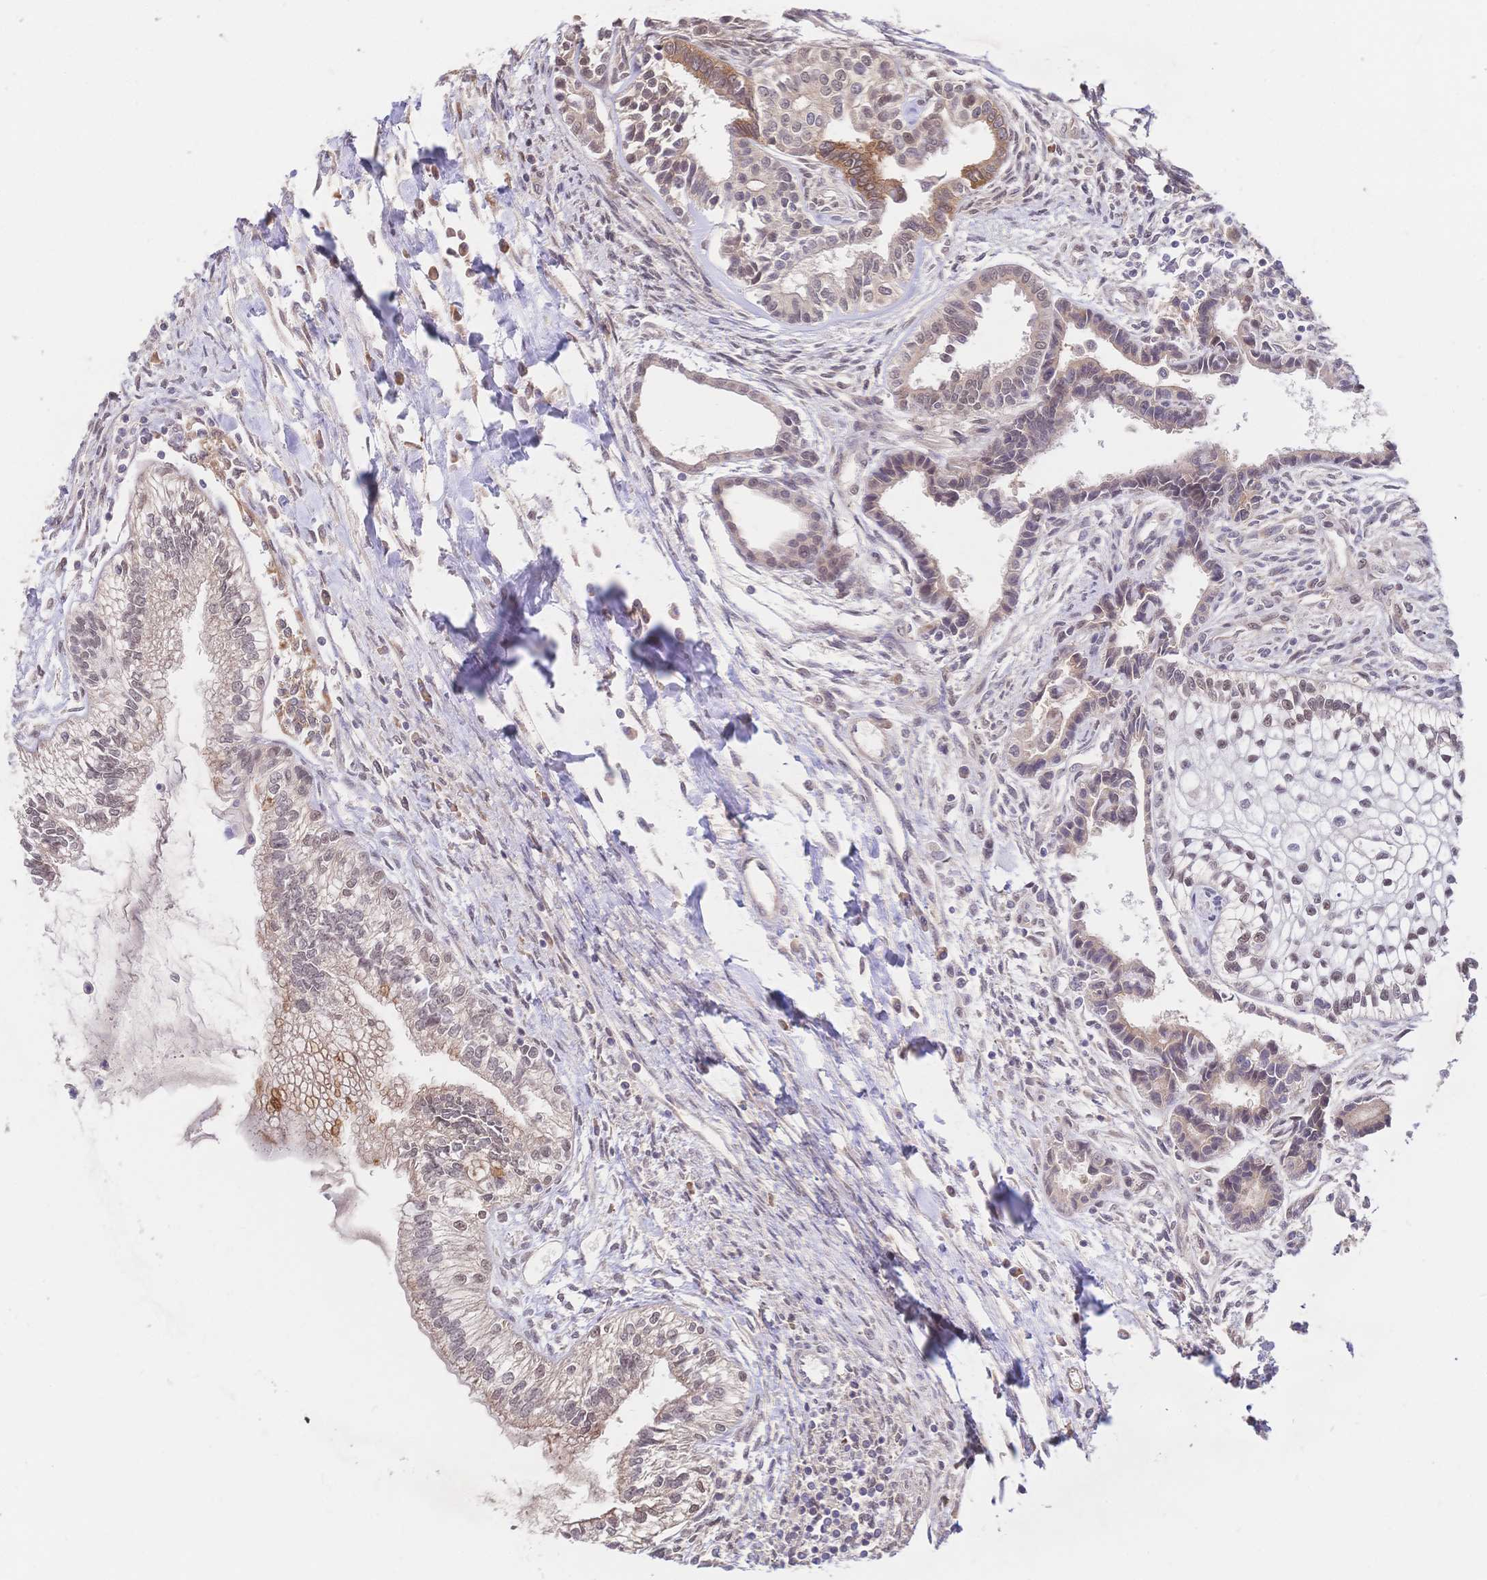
{"staining": {"intensity": "weak", "quantity": "25%-75%", "location": "cytoplasmic/membranous"}, "tissue": "testis cancer", "cell_type": "Tumor cells", "image_type": "cancer", "snomed": [{"axis": "morphology", "description": "Carcinoma, Embryonal, NOS"}, {"axis": "topography", "description": "Testis"}], "caption": "A low amount of weak cytoplasmic/membranous expression is appreciated in approximately 25%-75% of tumor cells in embryonal carcinoma (testis) tissue. Using DAB (3,3'-diaminobenzidine) (brown) and hematoxylin (blue) stains, captured at high magnification using brightfield microscopy.", "gene": "LMO4", "patient": {"sex": "male", "age": 37}}